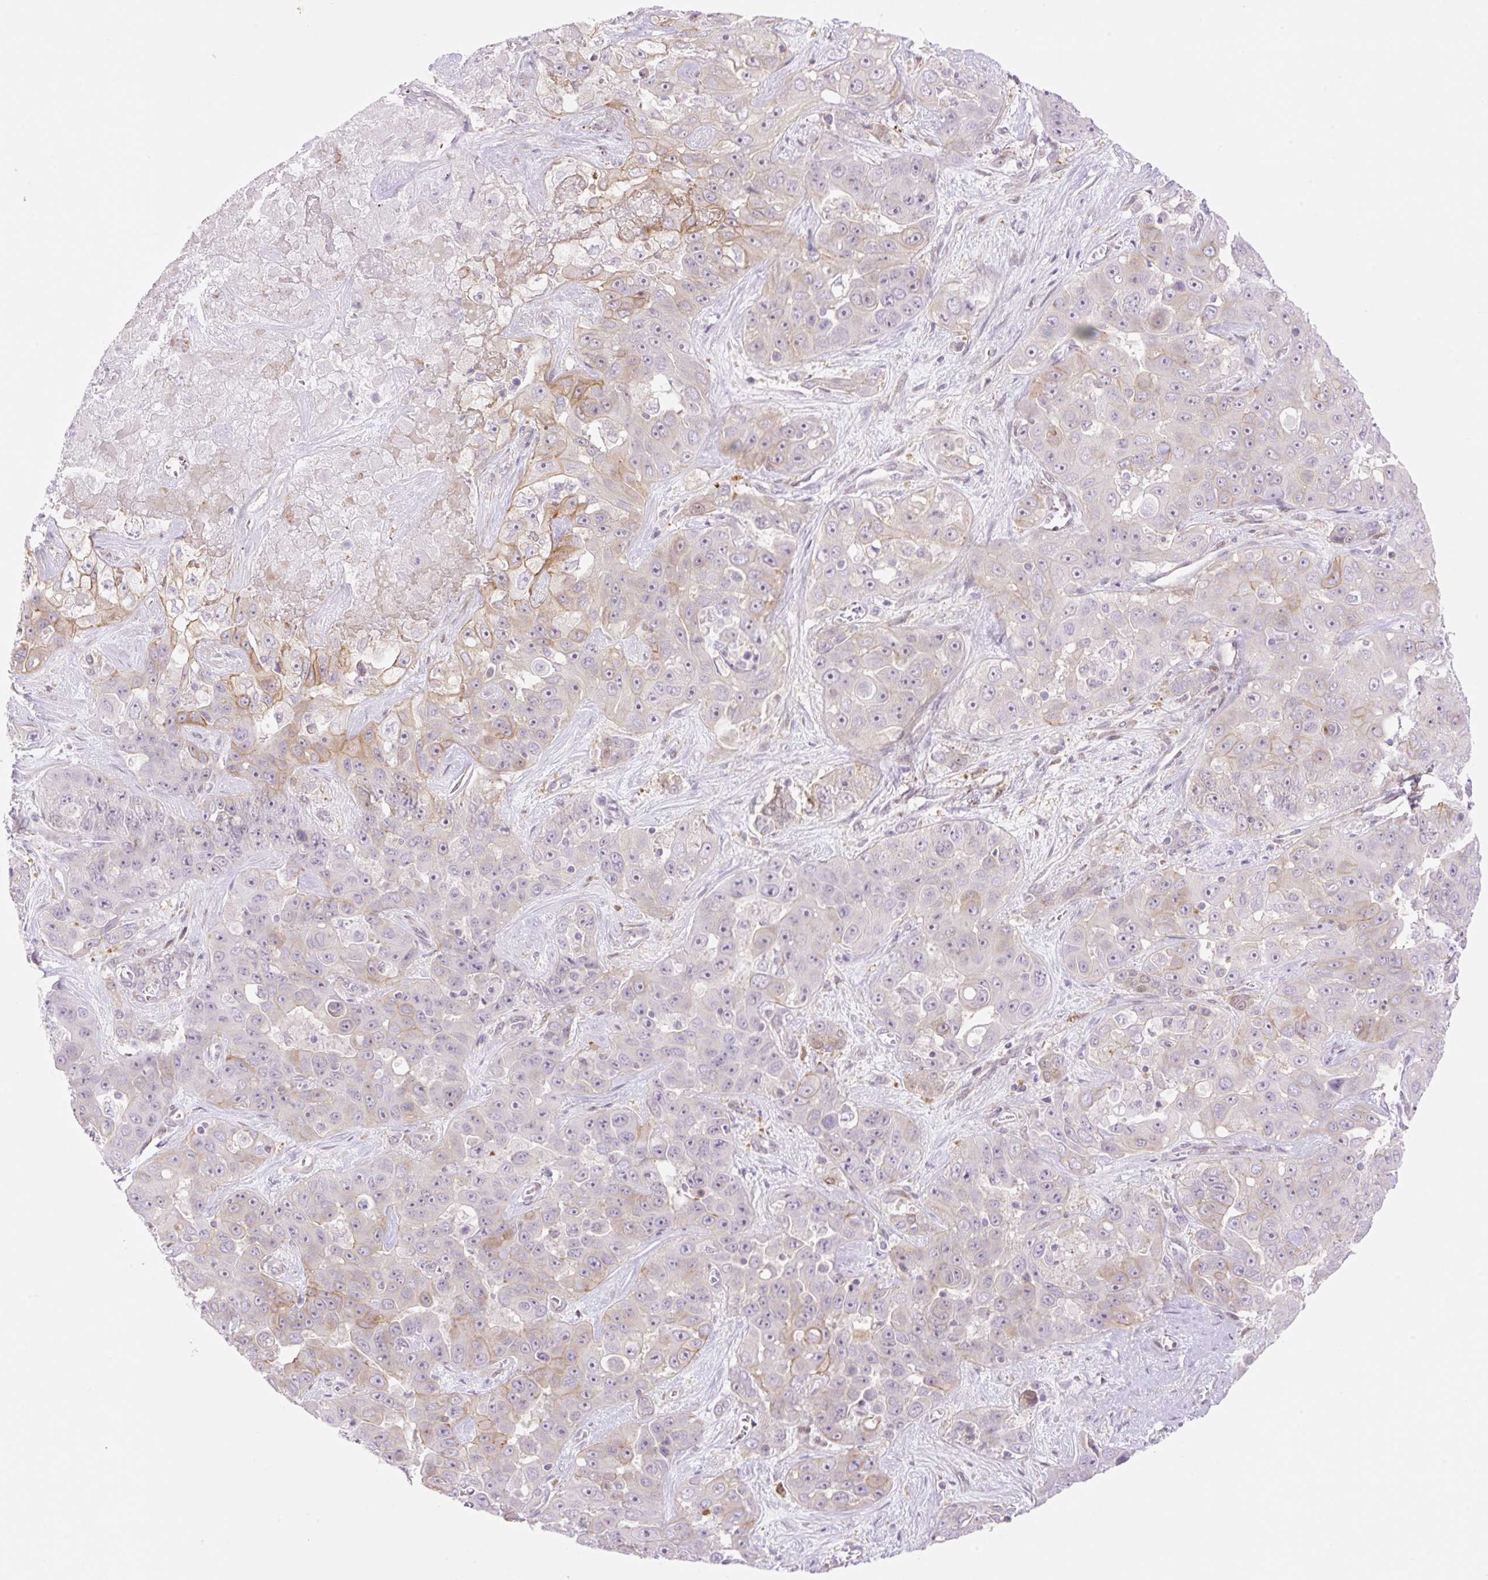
{"staining": {"intensity": "weak", "quantity": "25%-75%", "location": "cytoplasmic/membranous"}, "tissue": "liver cancer", "cell_type": "Tumor cells", "image_type": "cancer", "snomed": [{"axis": "morphology", "description": "Cholangiocarcinoma"}, {"axis": "topography", "description": "Liver"}], "caption": "Weak cytoplasmic/membranous staining for a protein is identified in approximately 25%-75% of tumor cells of liver cholangiocarcinoma using immunohistochemistry (IHC).", "gene": "ZFP41", "patient": {"sex": "female", "age": 52}}